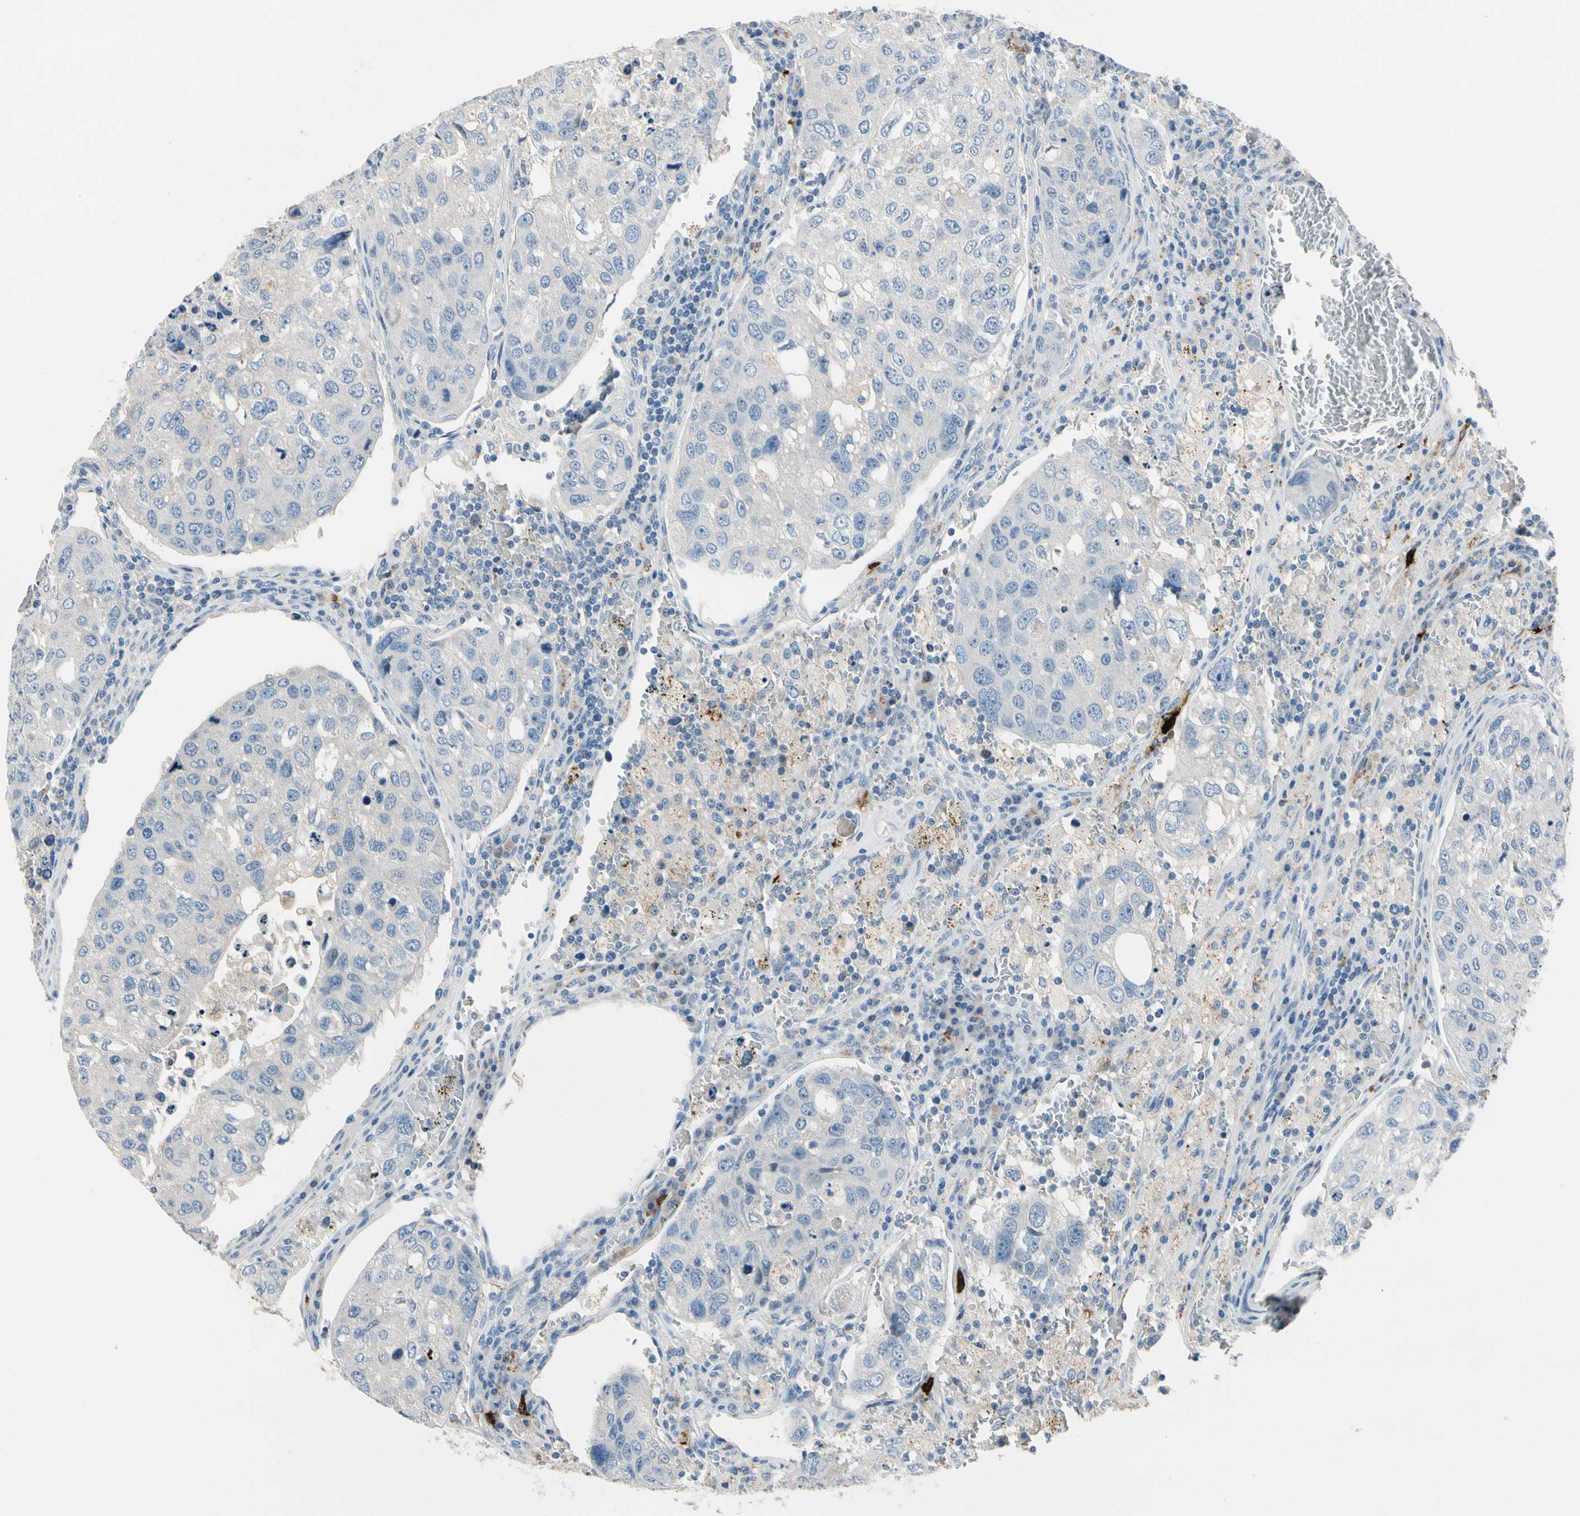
{"staining": {"intensity": "negative", "quantity": "none", "location": "none"}, "tissue": "urothelial cancer", "cell_type": "Tumor cells", "image_type": "cancer", "snomed": [{"axis": "morphology", "description": "Urothelial carcinoma, High grade"}, {"axis": "topography", "description": "Lymph node"}, {"axis": "topography", "description": "Urinary bladder"}], "caption": "Tumor cells are negative for brown protein staining in high-grade urothelial carcinoma.", "gene": "CPA3", "patient": {"sex": "male", "age": 51}}